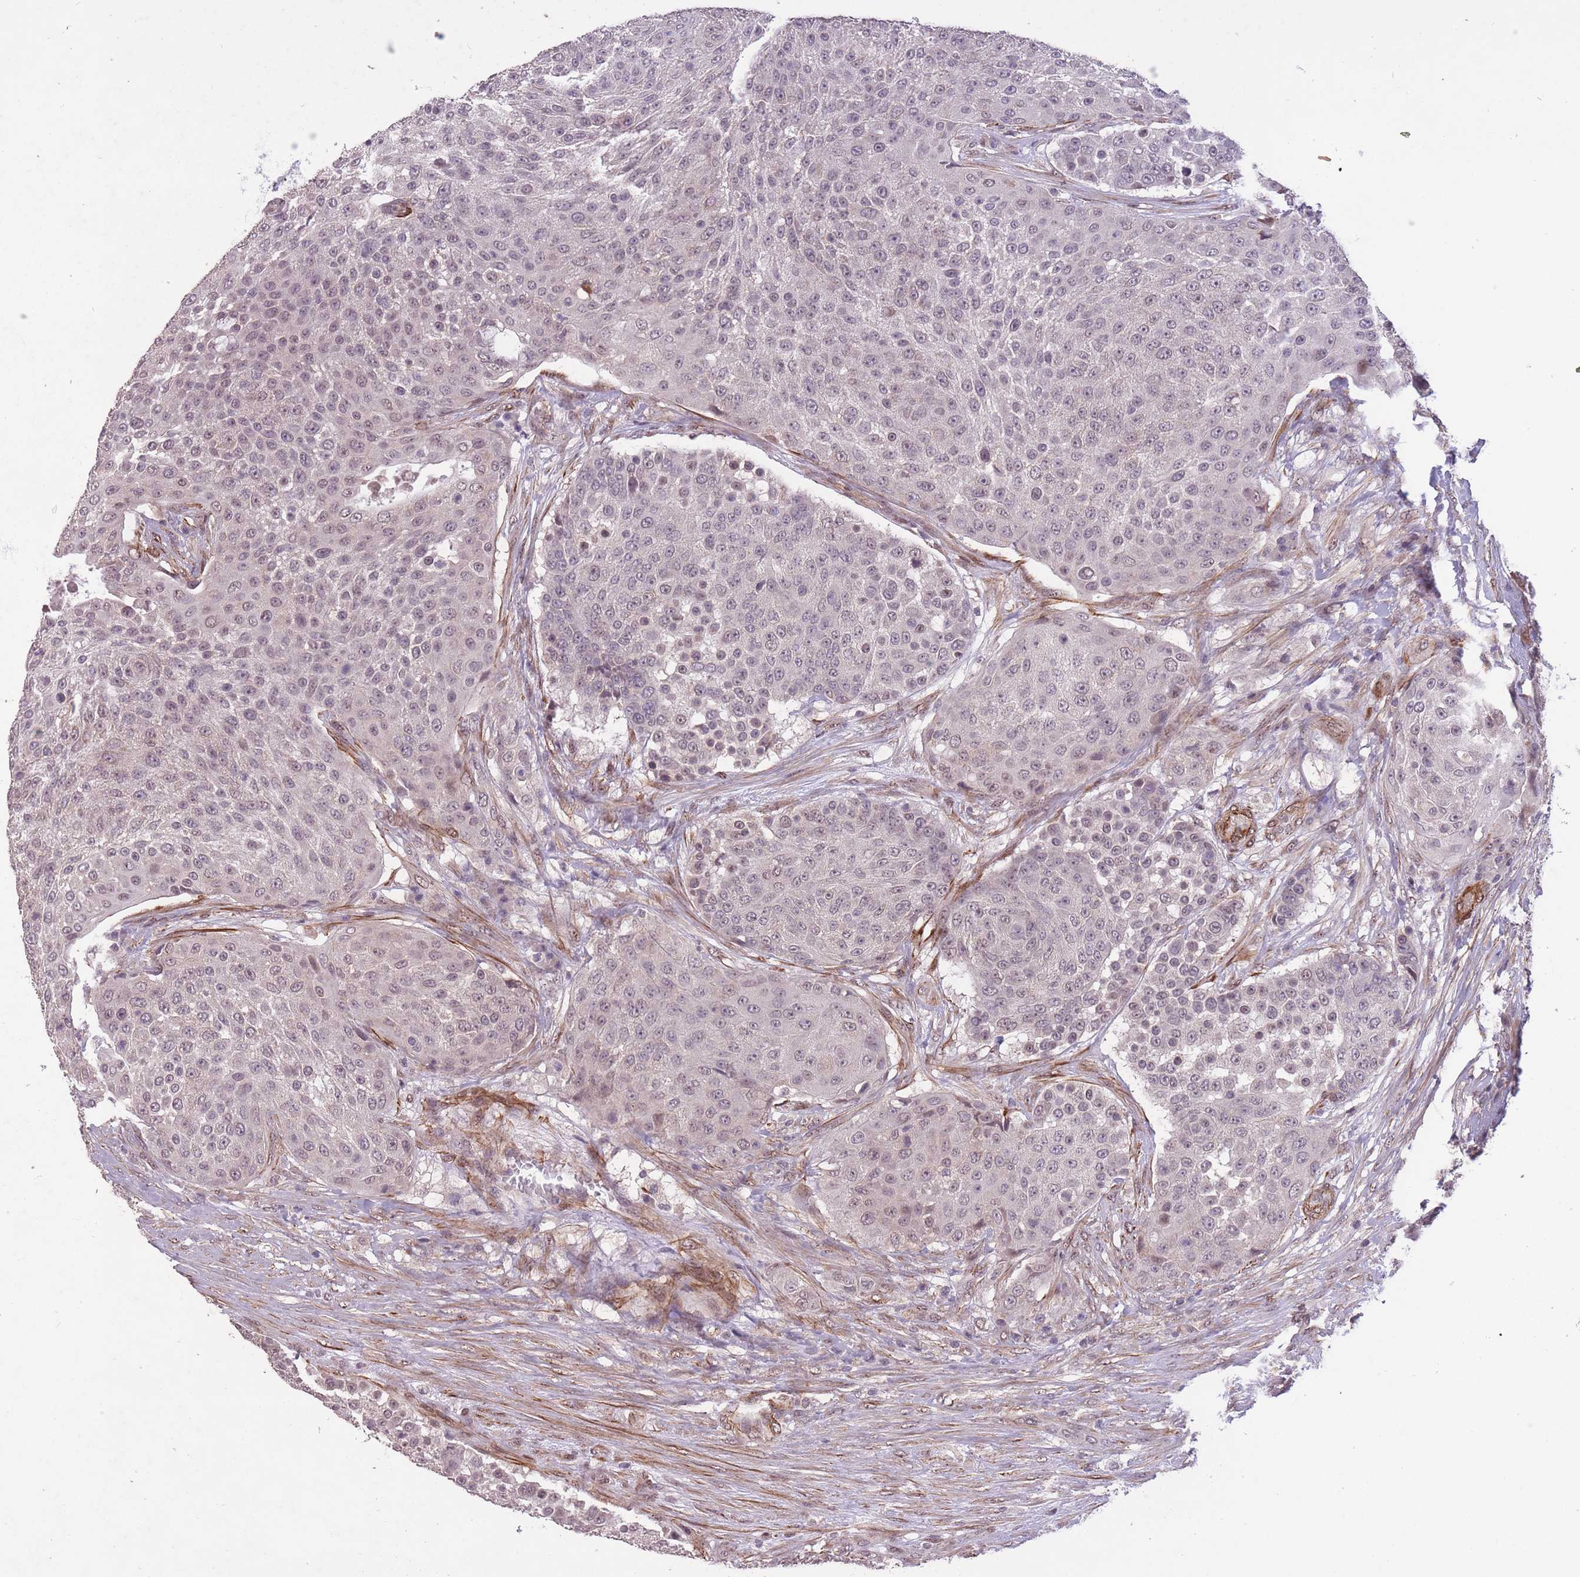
{"staining": {"intensity": "weak", "quantity": "25%-75%", "location": "nuclear"}, "tissue": "urothelial cancer", "cell_type": "Tumor cells", "image_type": "cancer", "snomed": [{"axis": "morphology", "description": "Urothelial carcinoma, High grade"}, {"axis": "topography", "description": "Urinary bladder"}], "caption": "Protein expression analysis of human high-grade urothelial carcinoma reveals weak nuclear expression in approximately 25%-75% of tumor cells.", "gene": "CBX6", "patient": {"sex": "female", "age": 63}}